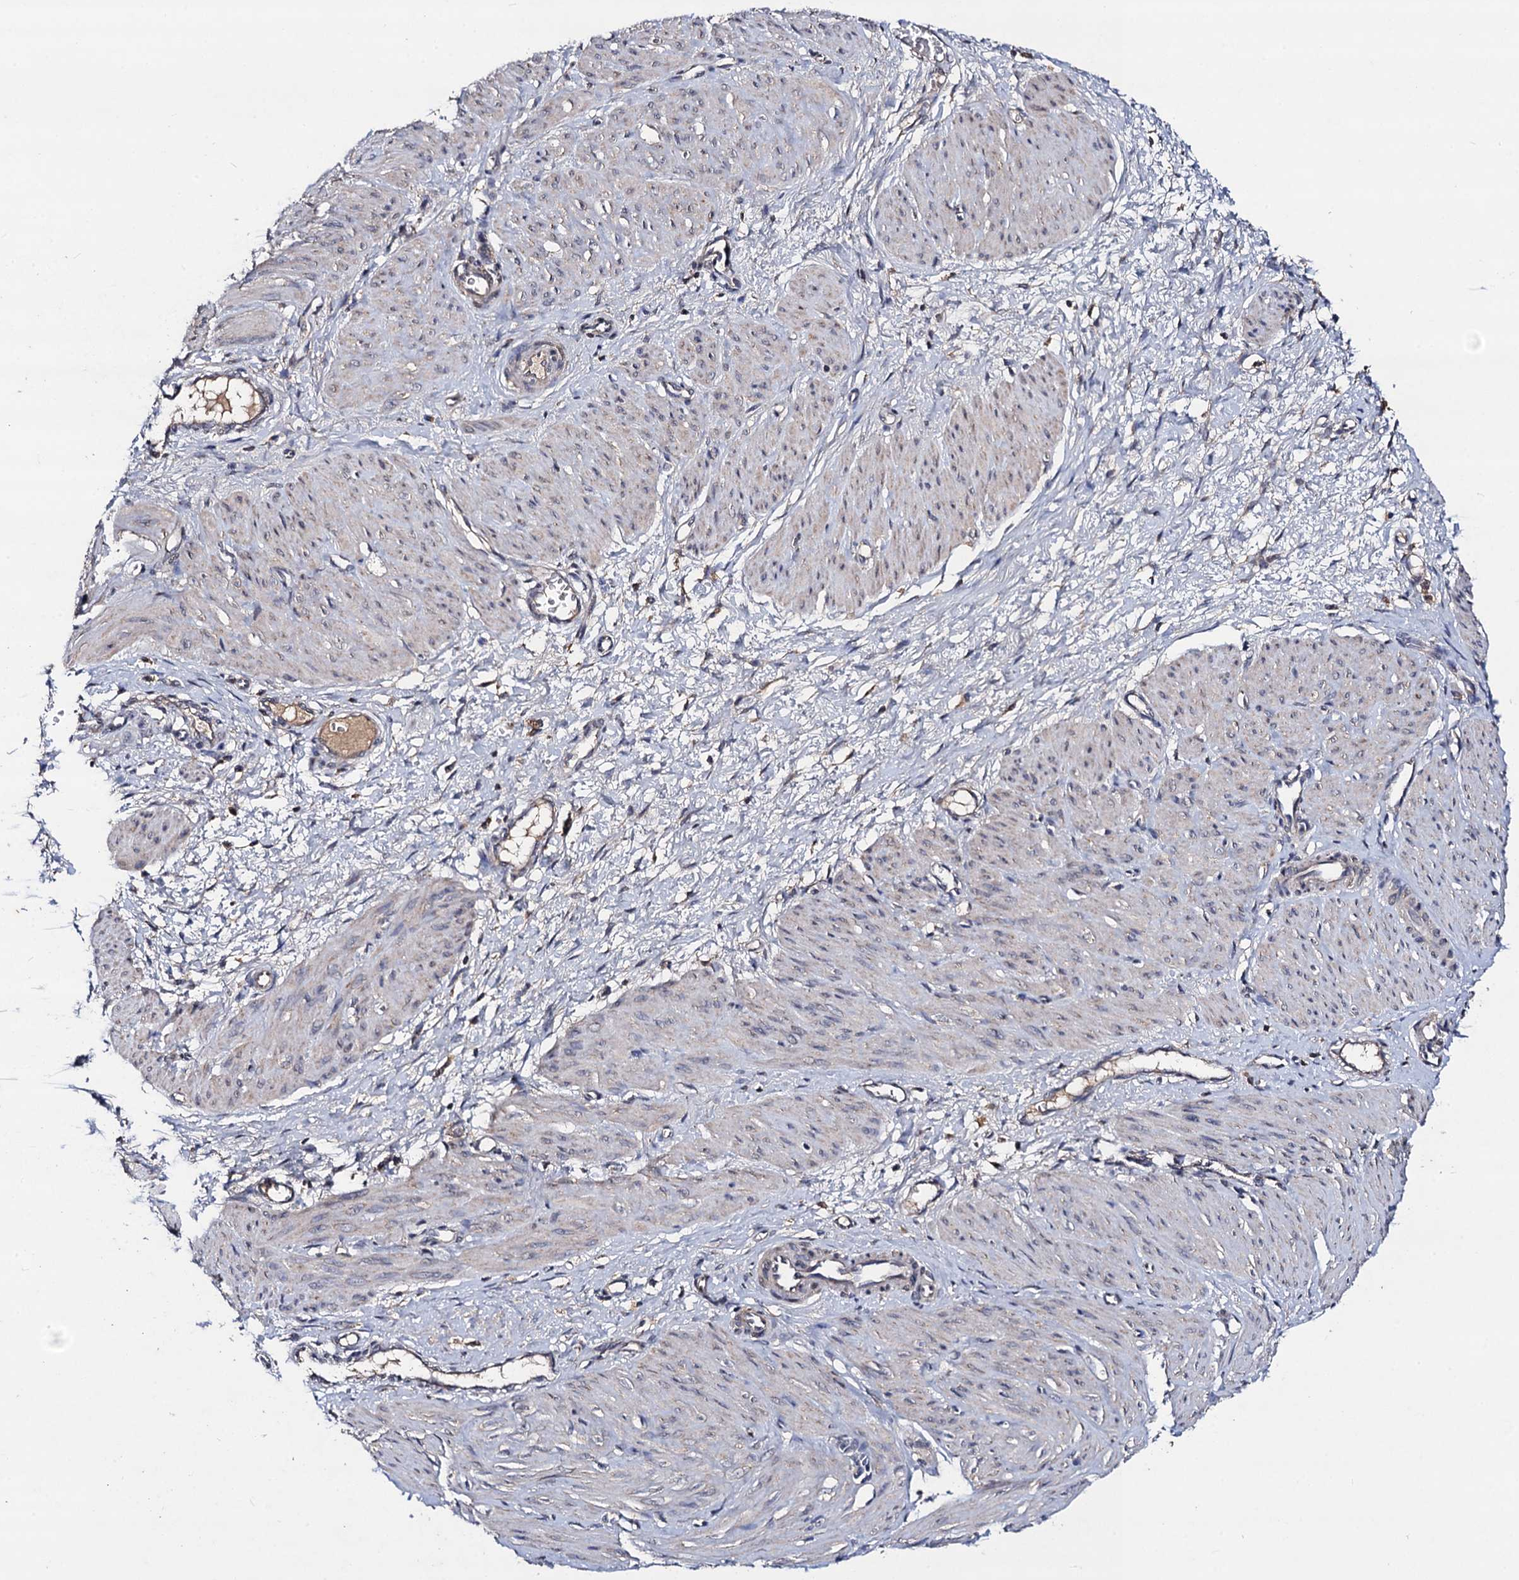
{"staining": {"intensity": "weak", "quantity": "<25%", "location": "cytoplasmic/membranous"}, "tissue": "smooth muscle", "cell_type": "Smooth muscle cells", "image_type": "normal", "snomed": [{"axis": "morphology", "description": "Normal tissue, NOS"}, {"axis": "topography", "description": "Endometrium"}], "caption": "Protein analysis of benign smooth muscle shows no significant positivity in smooth muscle cells.", "gene": "VPS37D", "patient": {"sex": "female", "age": 33}}